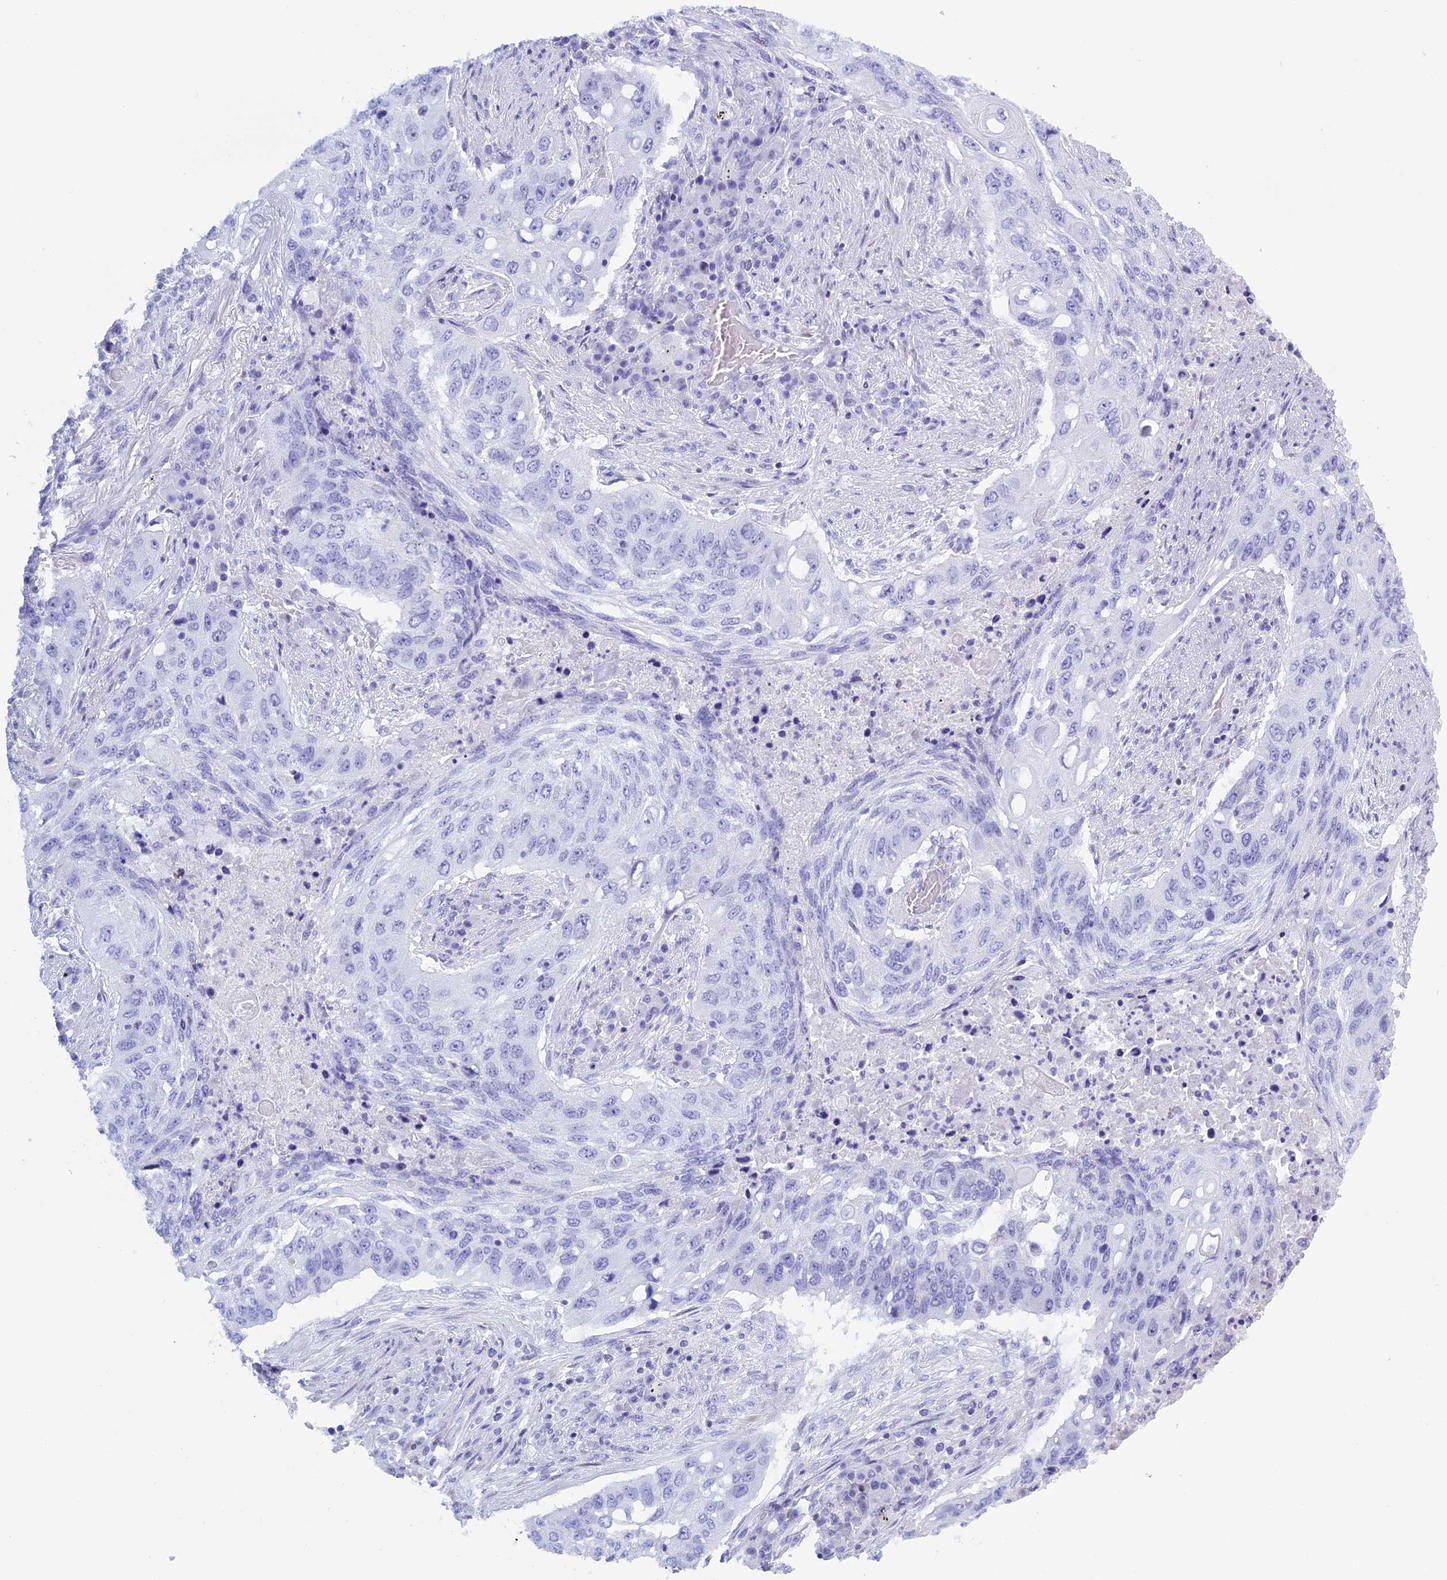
{"staining": {"intensity": "negative", "quantity": "none", "location": "none"}, "tissue": "lung cancer", "cell_type": "Tumor cells", "image_type": "cancer", "snomed": [{"axis": "morphology", "description": "Squamous cell carcinoma, NOS"}, {"axis": "topography", "description": "Lung"}], "caption": "Human lung cancer (squamous cell carcinoma) stained for a protein using immunohistochemistry demonstrates no expression in tumor cells.", "gene": "KCTD21", "patient": {"sex": "female", "age": 63}}